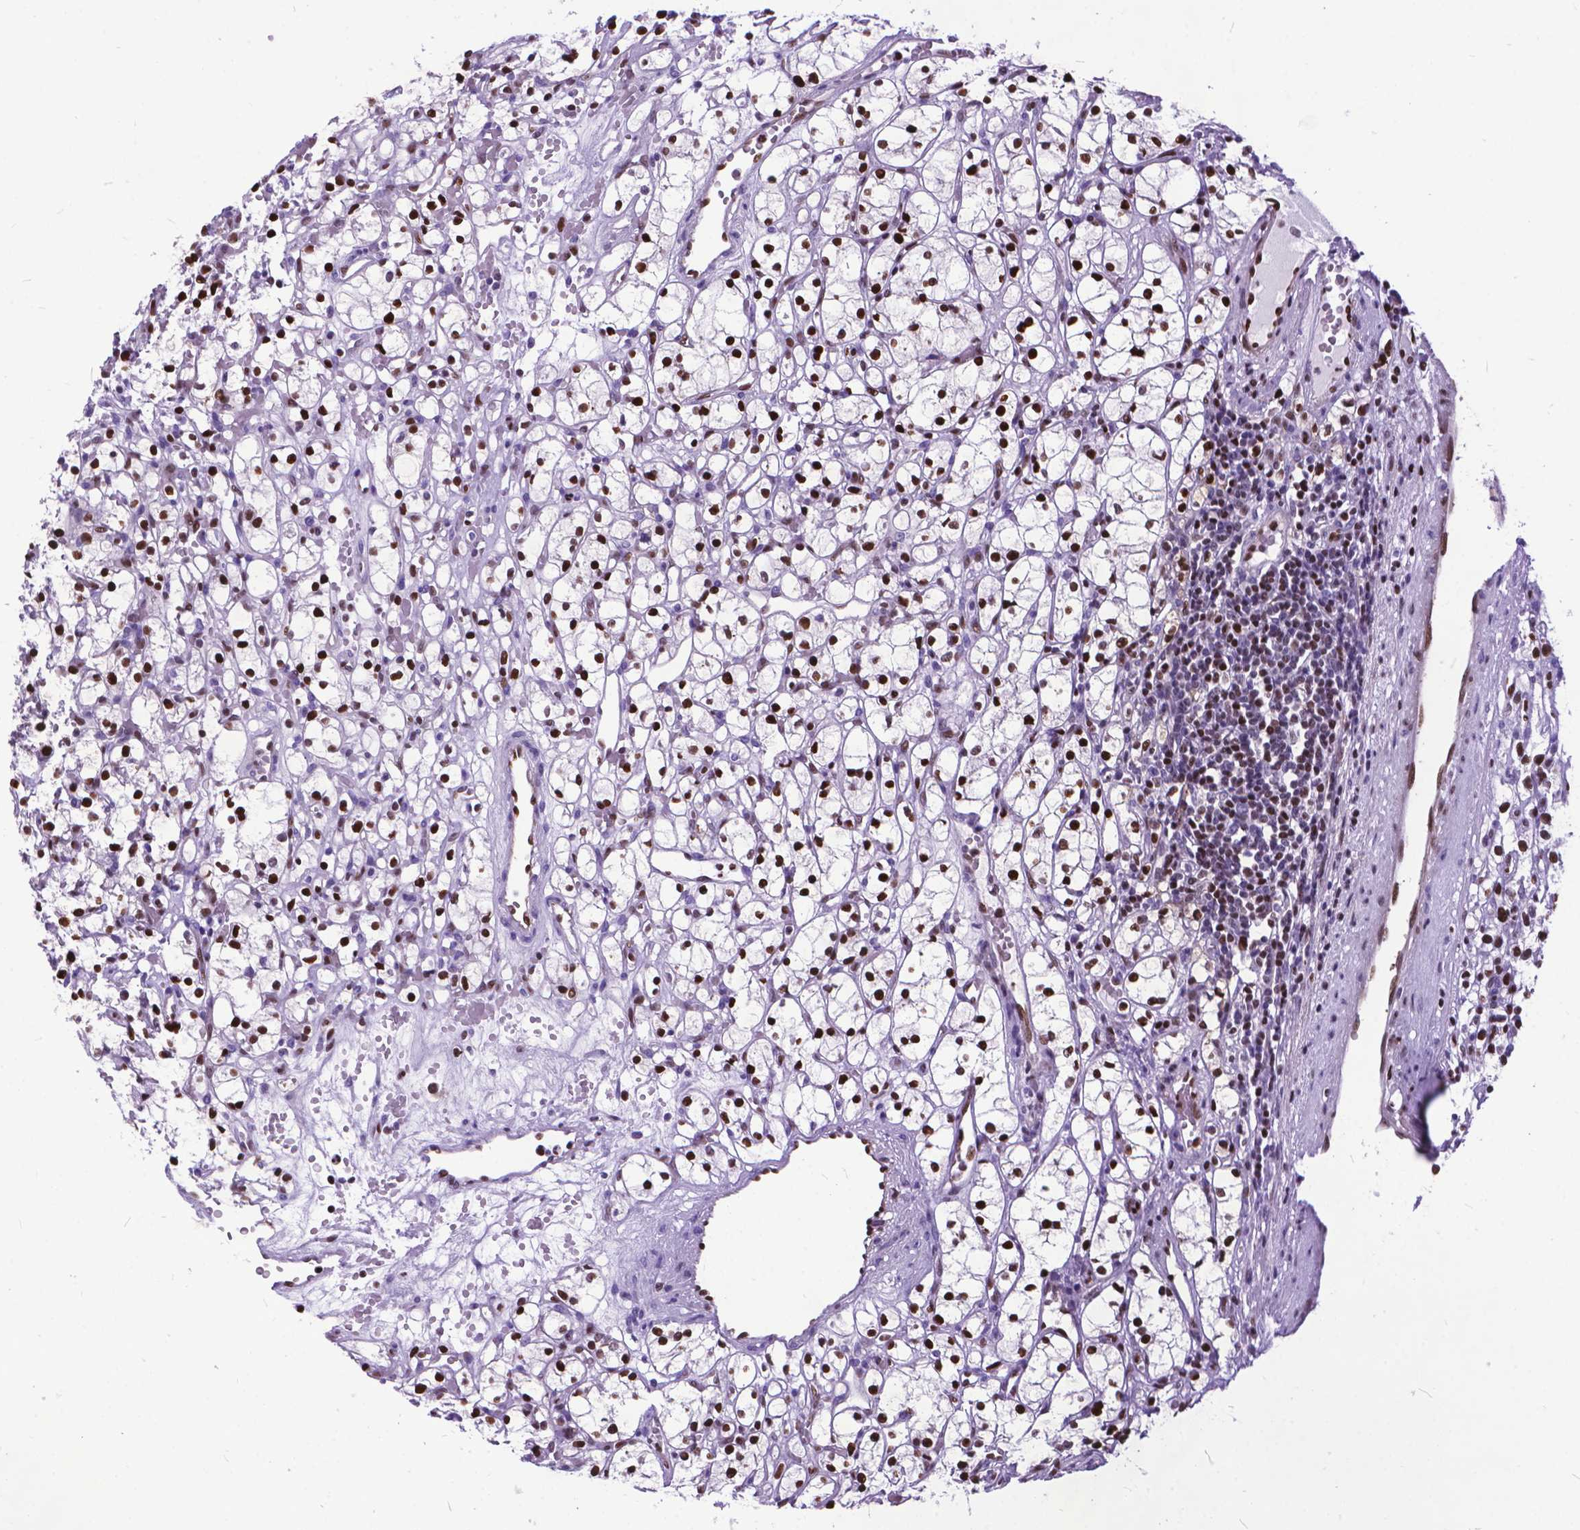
{"staining": {"intensity": "strong", "quantity": "25%-75%", "location": "nuclear"}, "tissue": "renal cancer", "cell_type": "Tumor cells", "image_type": "cancer", "snomed": [{"axis": "morphology", "description": "Adenocarcinoma, NOS"}, {"axis": "topography", "description": "Kidney"}], "caption": "Immunohistochemical staining of human renal adenocarcinoma reveals high levels of strong nuclear staining in about 25%-75% of tumor cells. The staining is performed using DAB brown chromogen to label protein expression. The nuclei are counter-stained blue using hematoxylin.", "gene": "POLE4", "patient": {"sex": "female", "age": 59}}